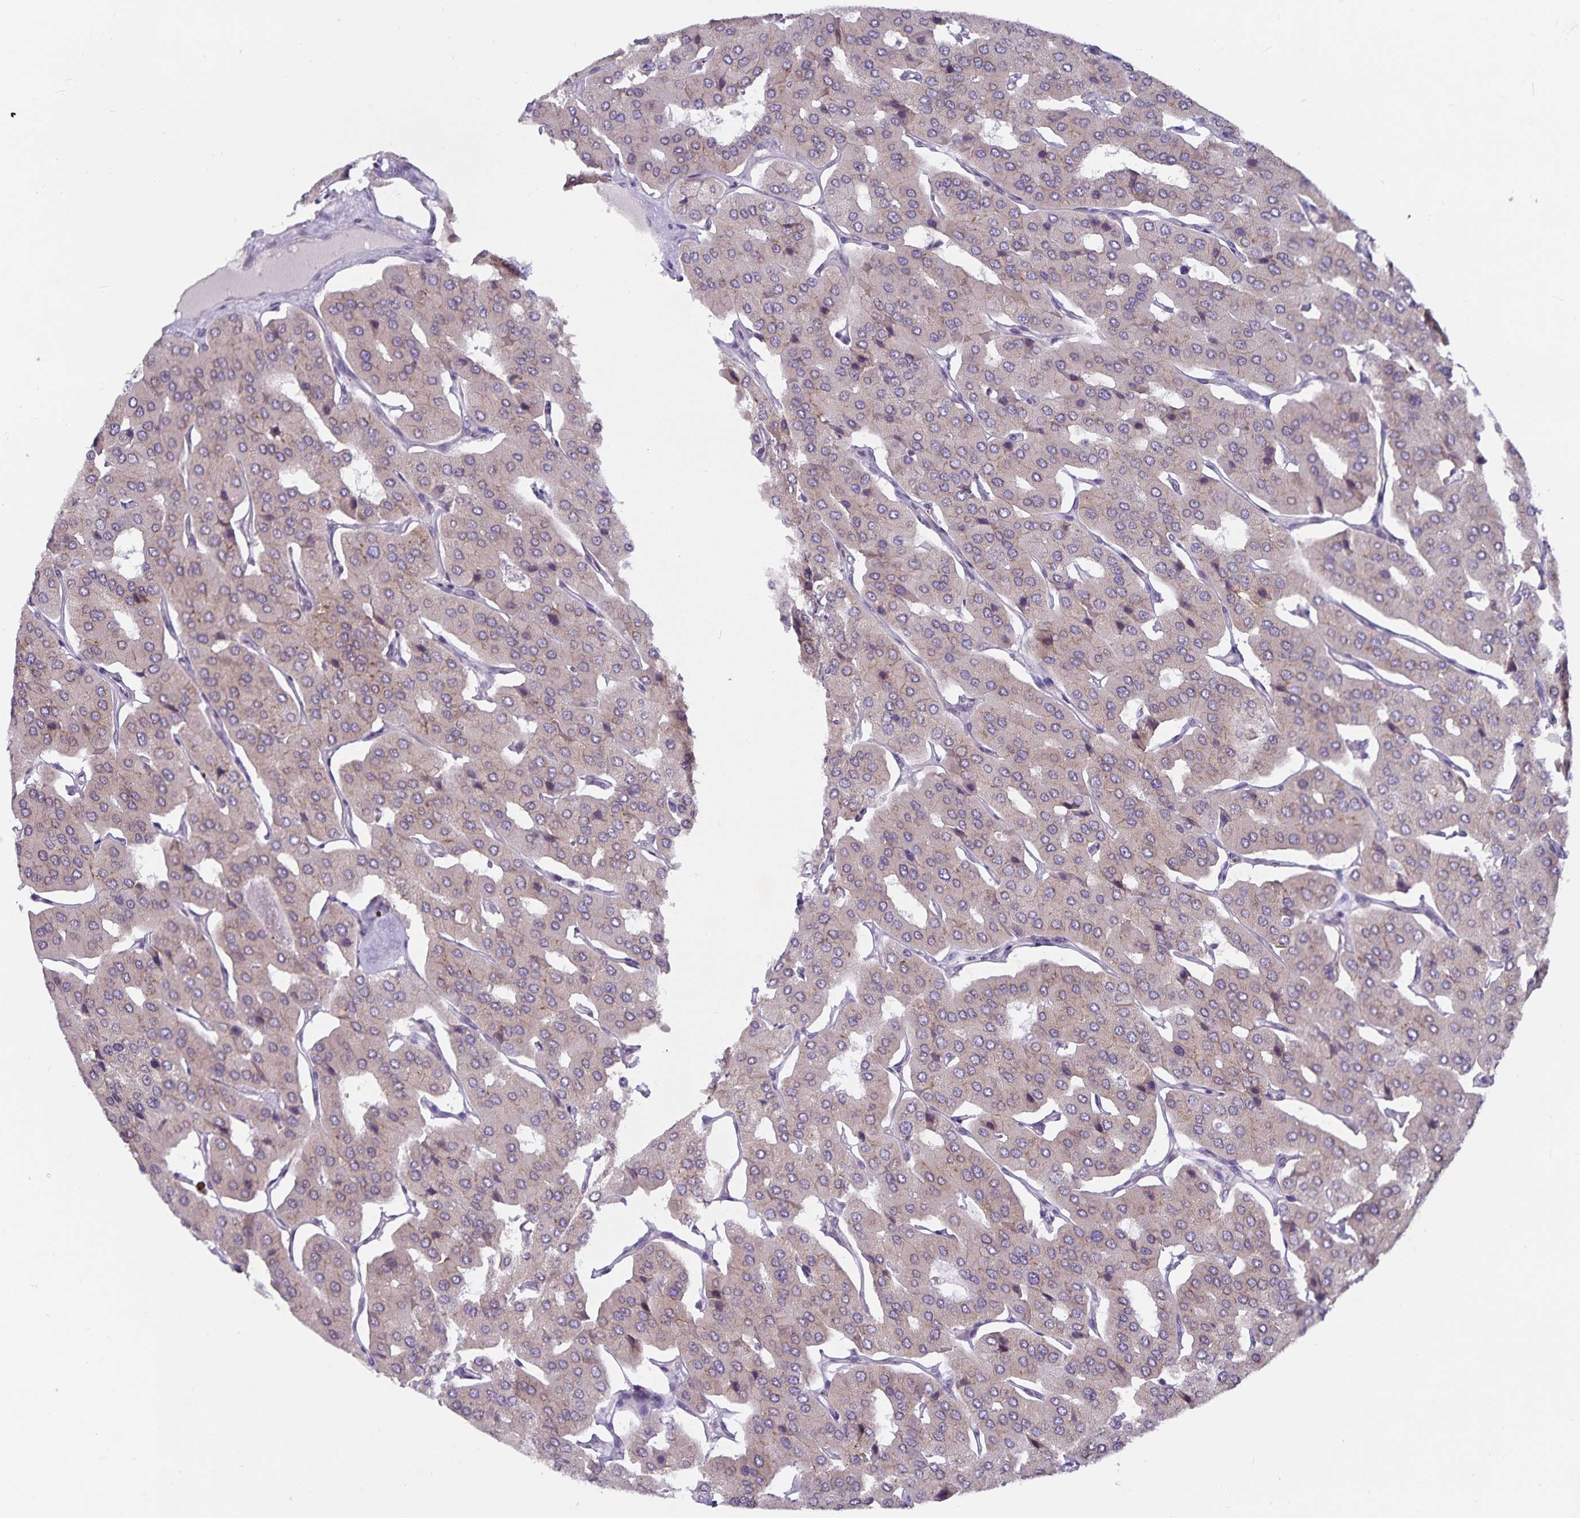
{"staining": {"intensity": "weak", "quantity": ">75%", "location": "cytoplasmic/membranous"}, "tissue": "parathyroid gland", "cell_type": "Glandular cells", "image_type": "normal", "snomed": [{"axis": "morphology", "description": "Normal tissue, NOS"}, {"axis": "morphology", "description": "Adenoma, NOS"}, {"axis": "topography", "description": "Parathyroid gland"}], "caption": "Weak cytoplasmic/membranous protein expression is seen in about >75% of glandular cells in parathyroid gland. (Brightfield microscopy of DAB IHC at high magnification).", "gene": "FAM120A", "patient": {"sex": "female", "age": 86}}